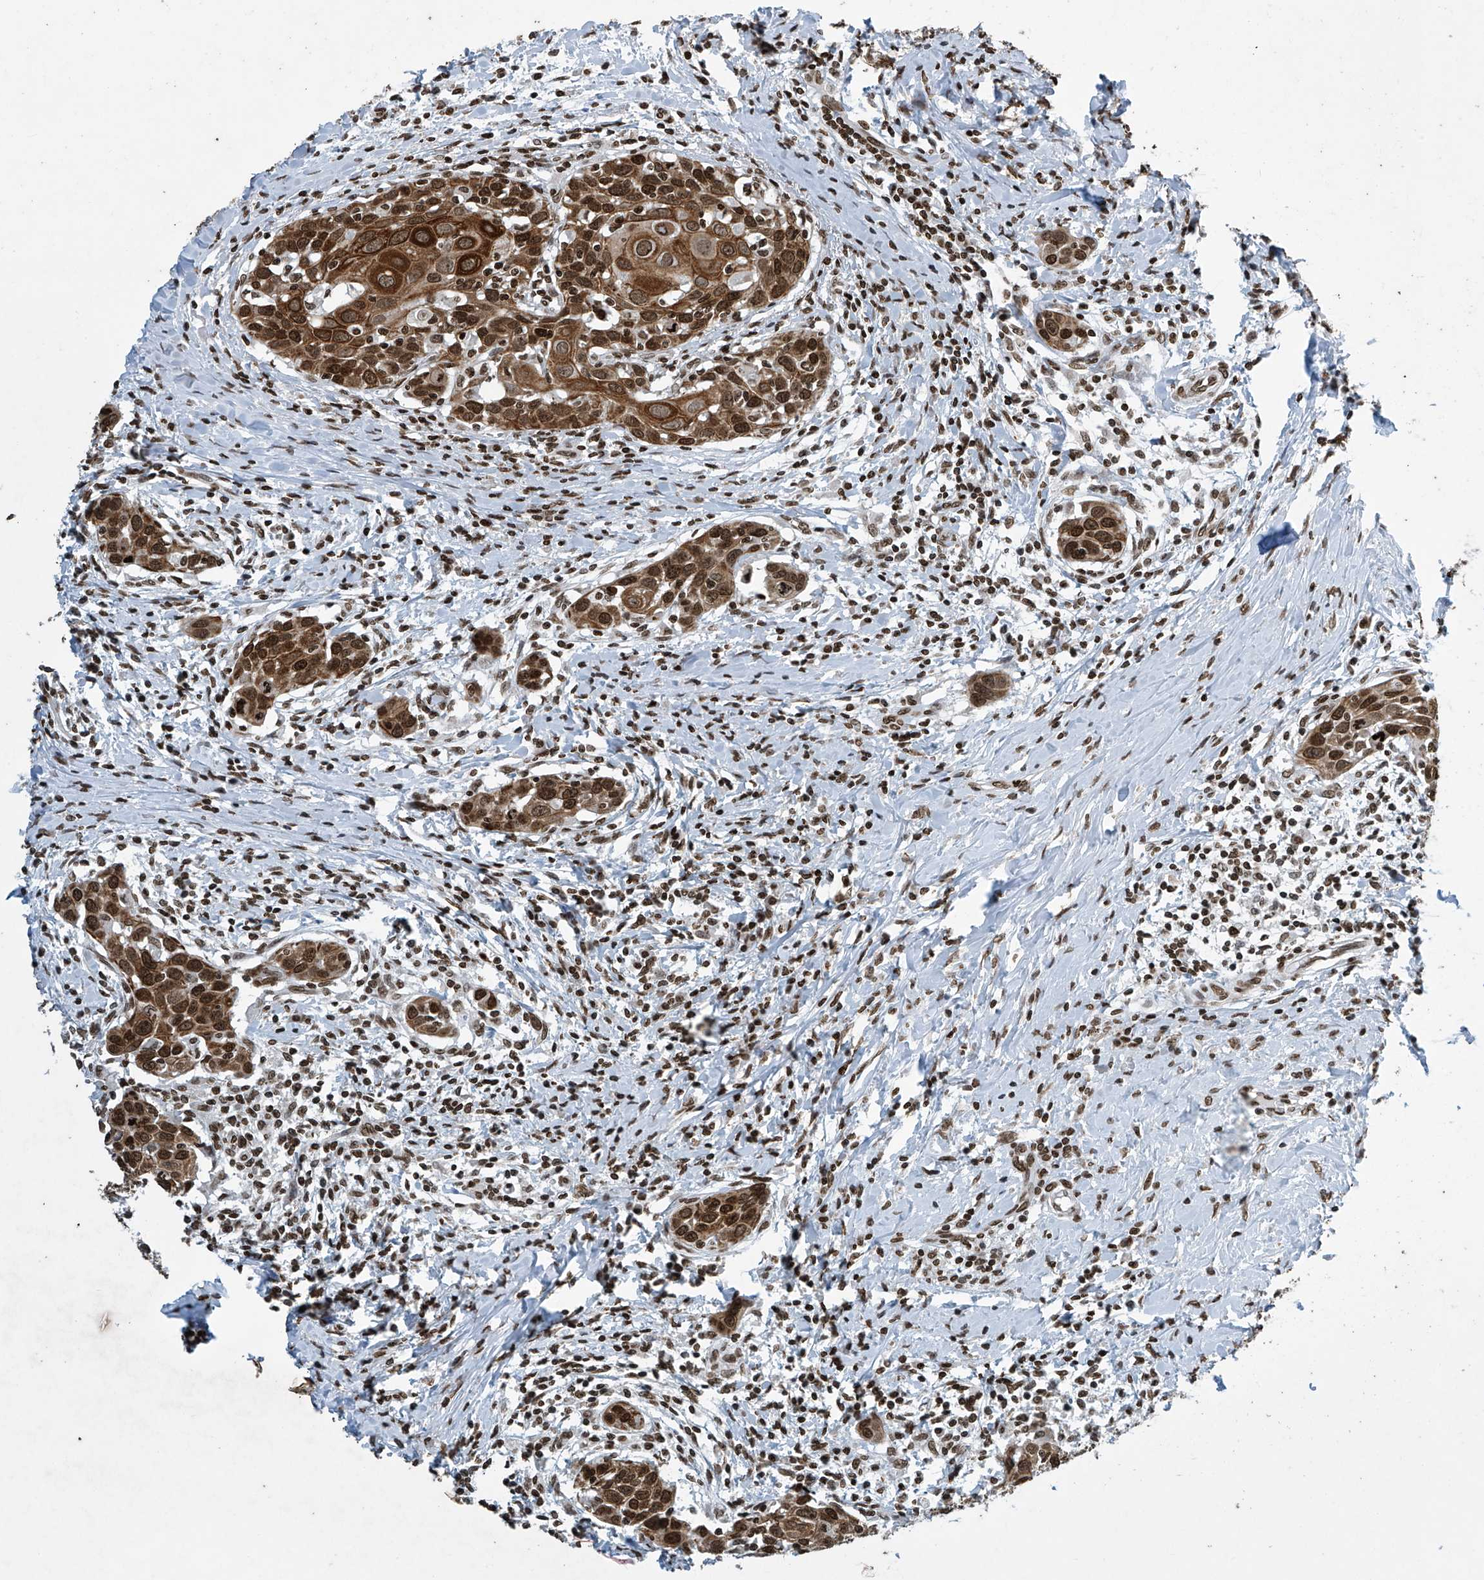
{"staining": {"intensity": "strong", "quantity": ">75%", "location": "cytoplasmic/membranous,nuclear"}, "tissue": "head and neck cancer", "cell_type": "Tumor cells", "image_type": "cancer", "snomed": [{"axis": "morphology", "description": "Squamous cell carcinoma, NOS"}, {"axis": "topography", "description": "Oral tissue"}, {"axis": "topography", "description": "Head-Neck"}], "caption": "Immunohistochemistry of human head and neck cancer (squamous cell carcinoma) reveals high levels of strong cytoplasmic/membranous and nuclear staining in about >75% of tumor cells.", "gene": "H4C16", "patient": {"sex": "female", "age": 50}}